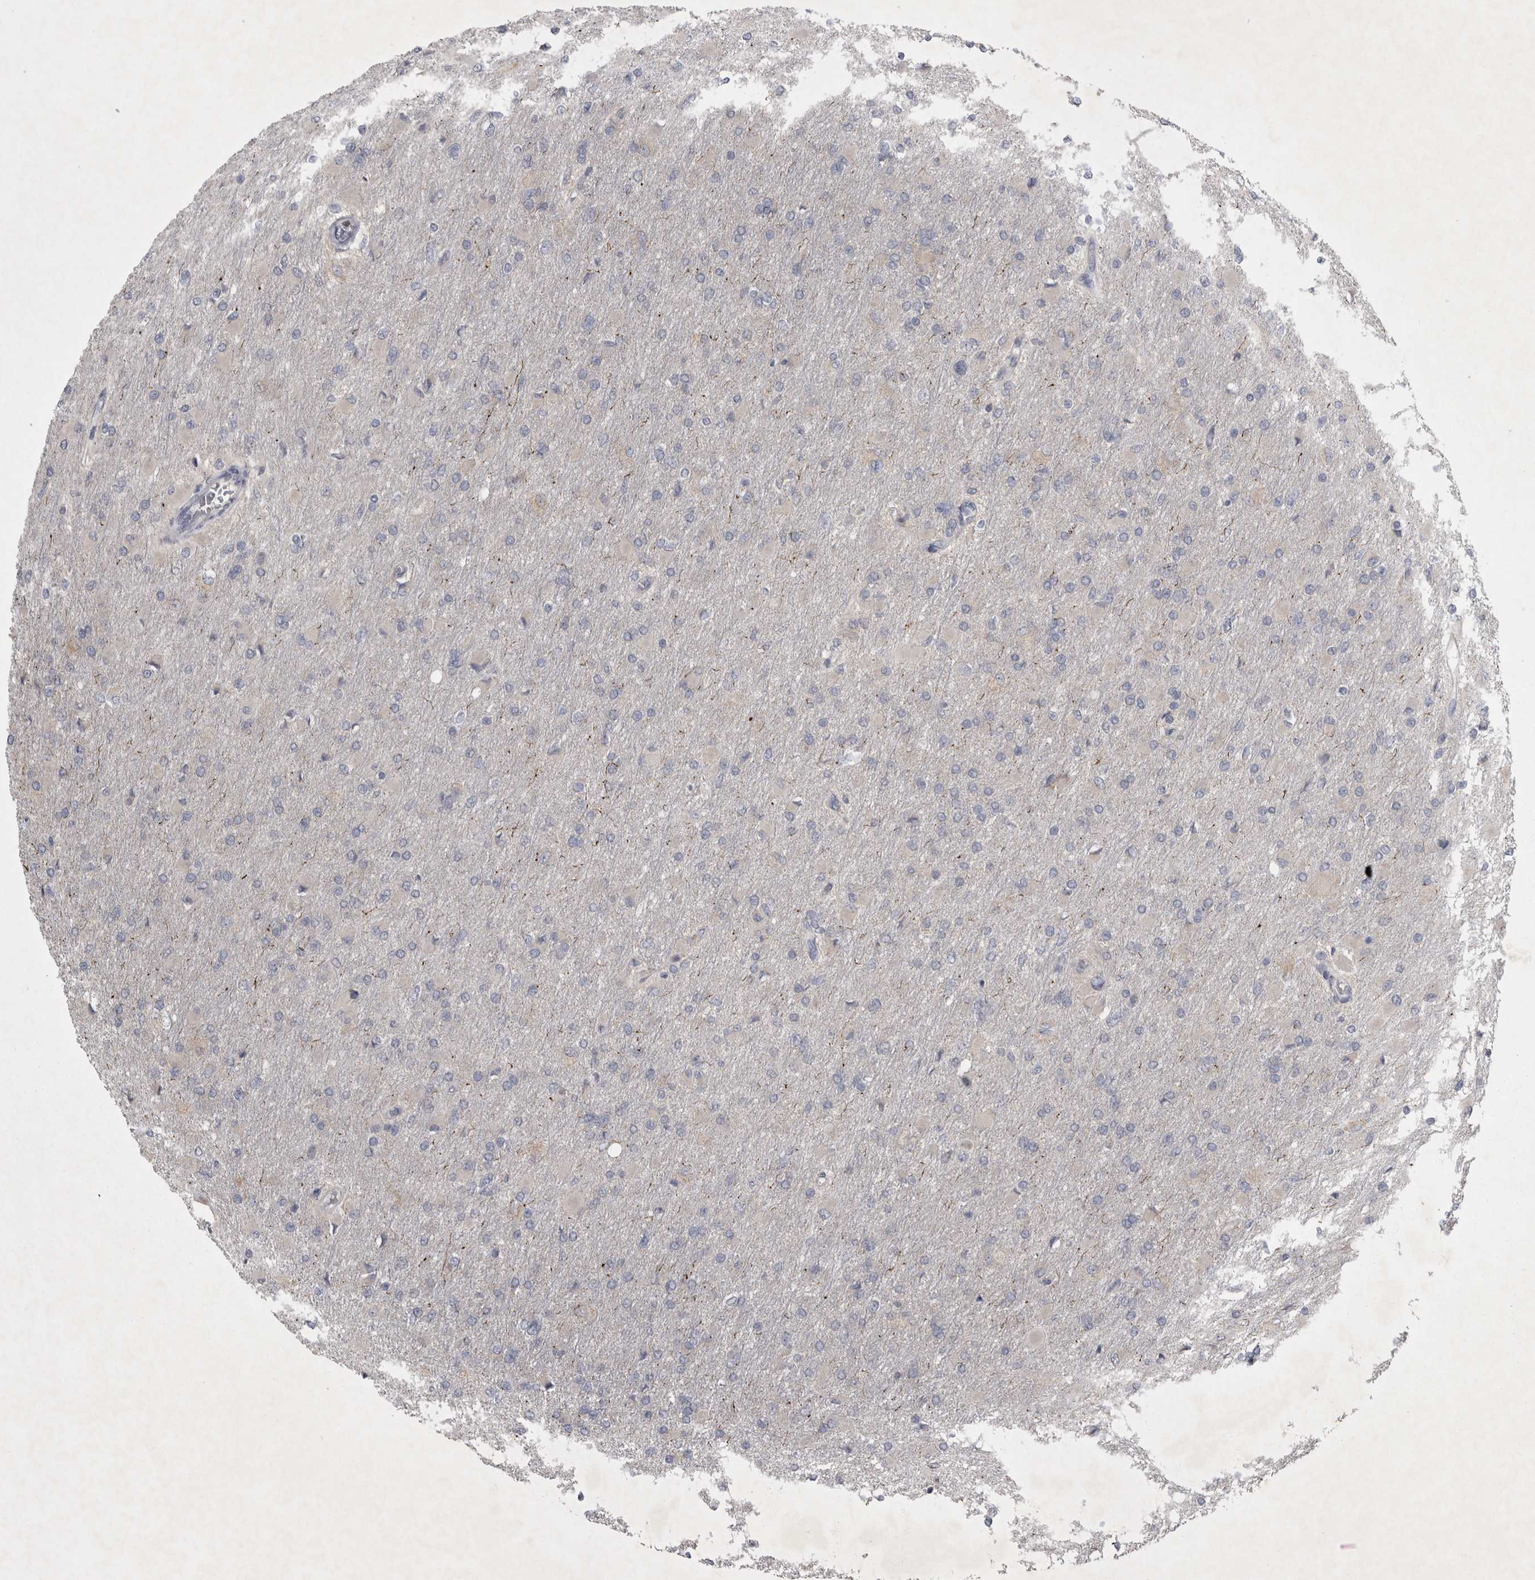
{"staining": {"intensity": "negative", "quantity": "none", "location": "none"}, "tissue": "glioma", "cell_type": "Tumor cells", "image_type": "cancer", "snomed": [{"axis": "morphology", "description": "Glioma, malignant, High grade"}, {"axis": "topography", "description": "Cerebral cortex"}], "caption": "Tumor cells show no significant protein expression in glioma.", "gene": "ENPP7", "patient": {"sex": "female", "age": 36}}